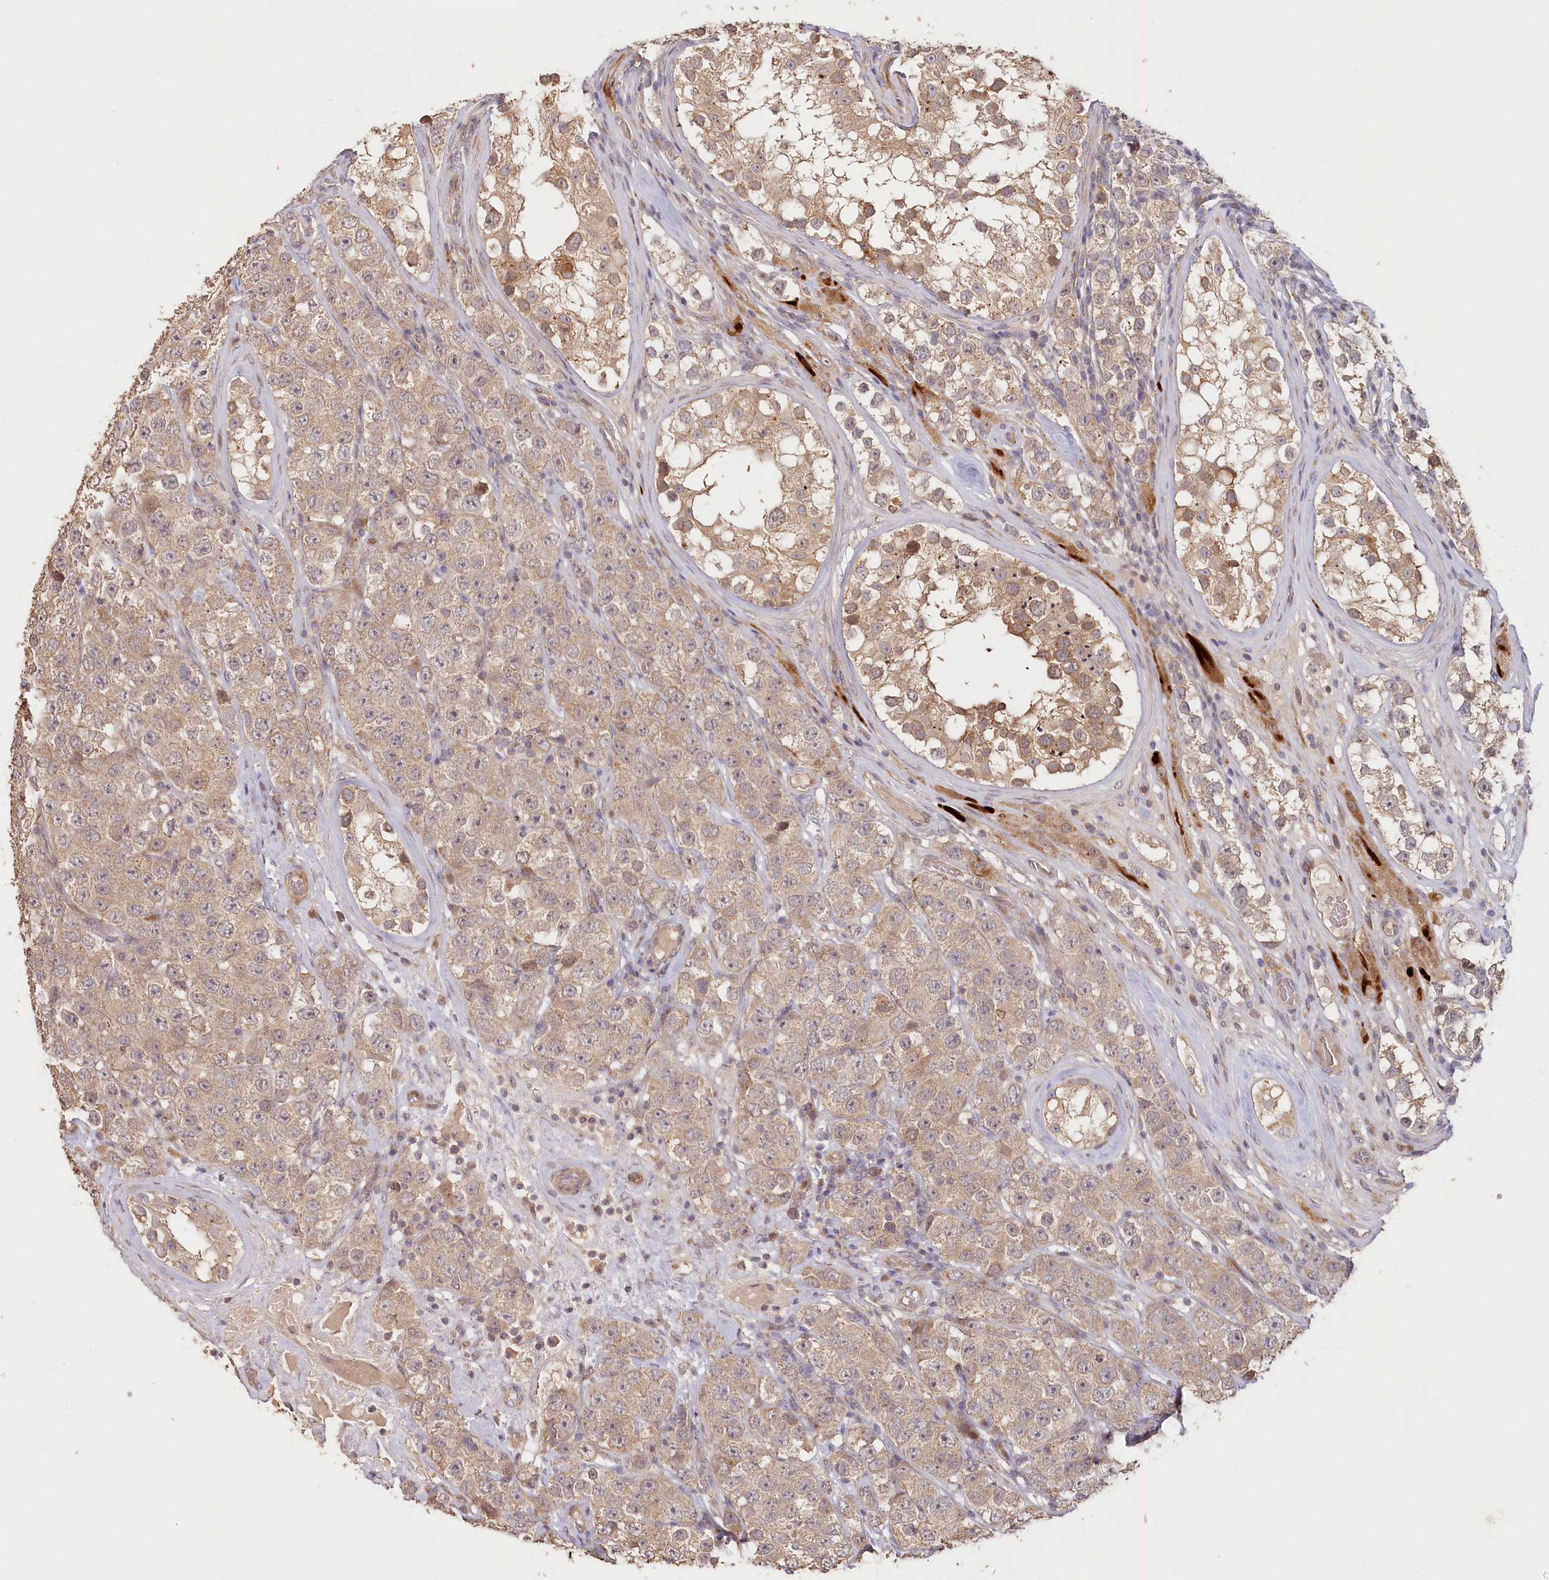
{"staining": {"intensity": "moderate", "quantity": ">75%", "location": "cytoplasmic/membranous"}, "tissue": "testis cancer", "cell_type": "Tumor cells", "image_type": "cancer", "snomed": [{"axis": "morphology", "description": "Seminoma, NOS"}, {"axis": "topography", "description": "Testis"}], "caption": "This image demonstrates testis cancer (seminoma) stained with immunohistochemistry to label a protein in brown. The cytoplasmic/membranous of tumor cells show moderate positivity for the protein. Nuclei are counter-stained blue.", "gene": "IRAK1BP1", "patient": {"sex": "male", "age": 28}}